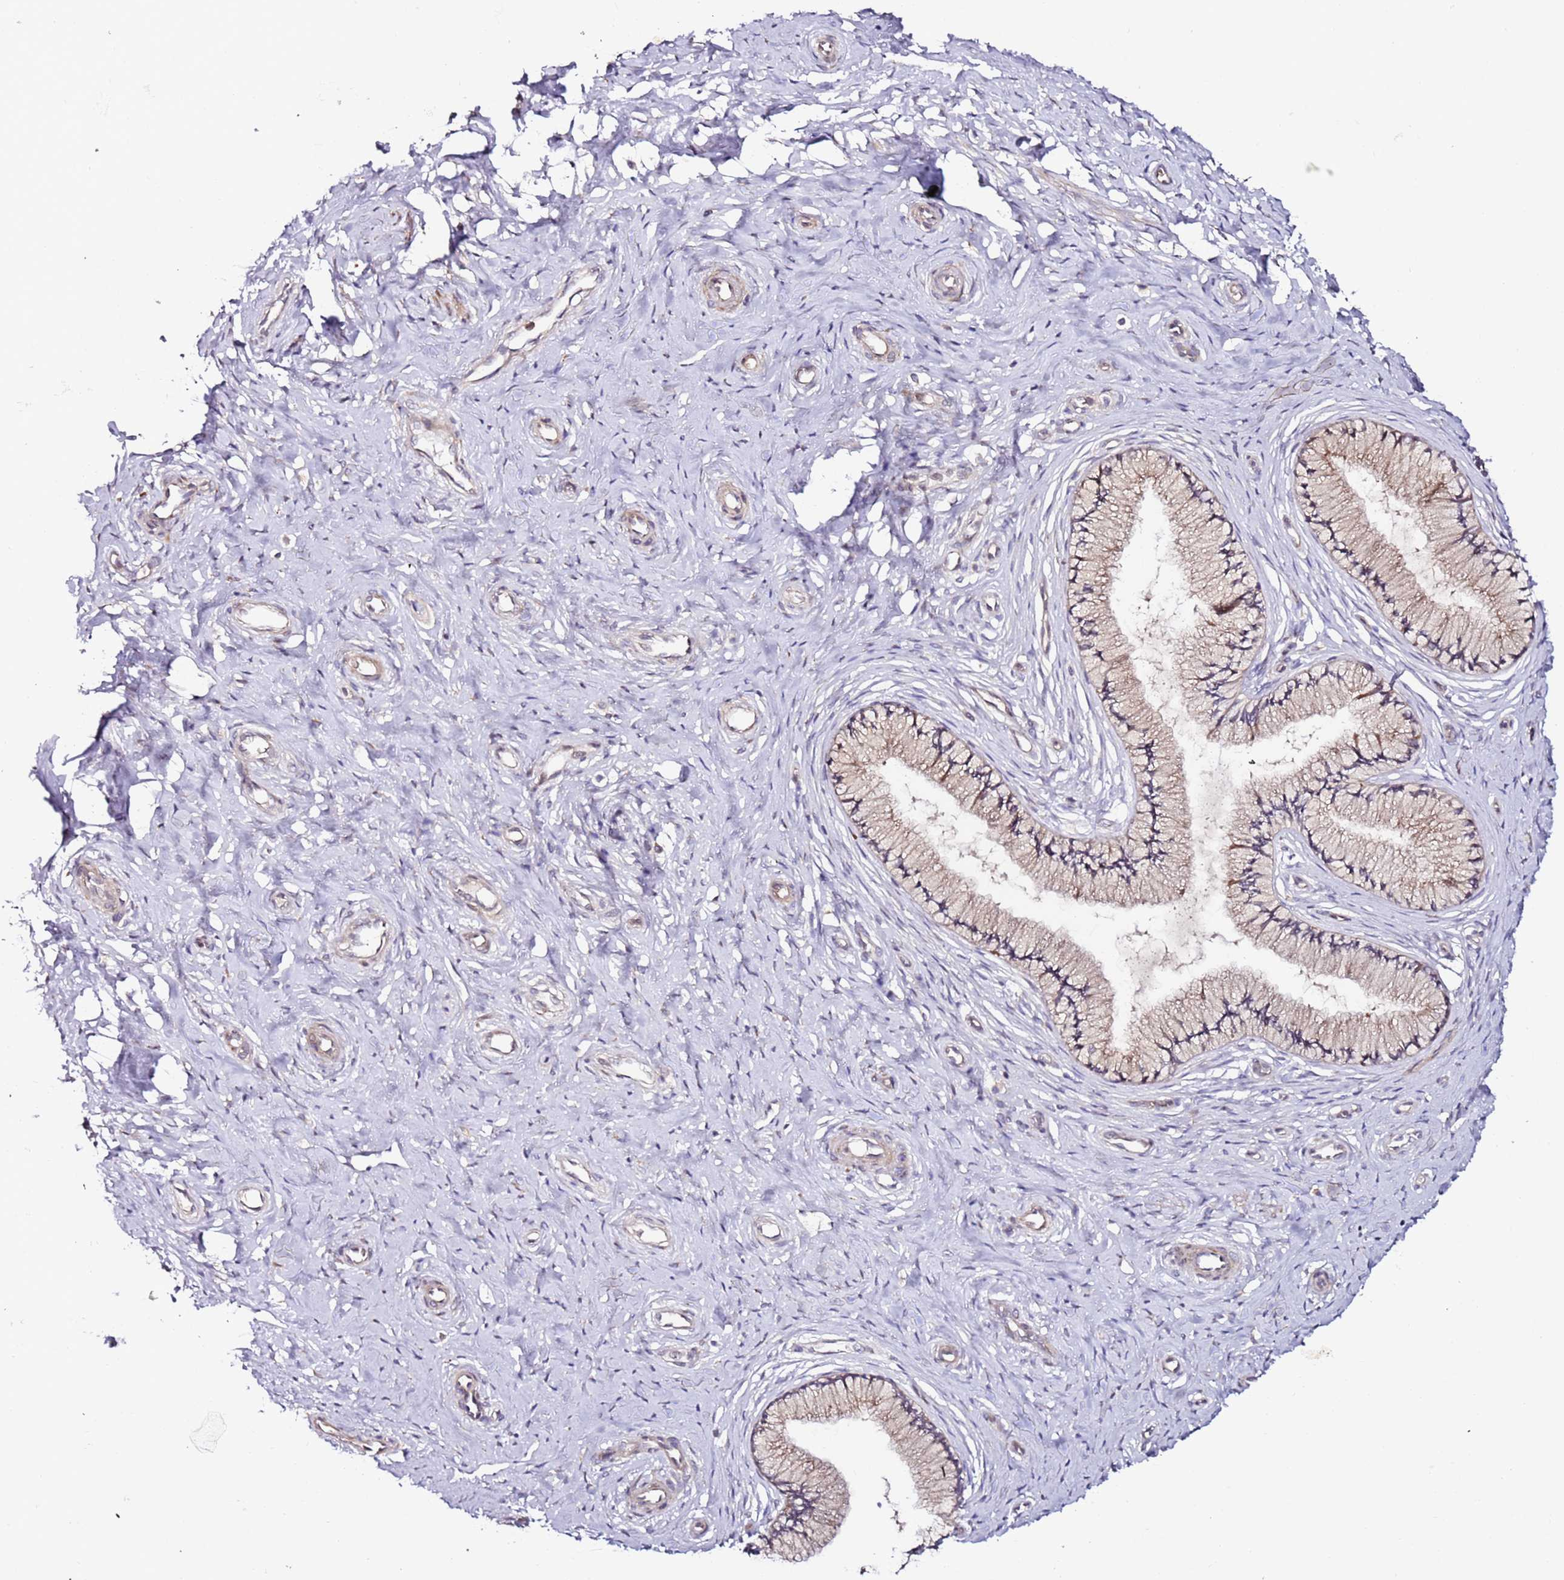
{"staining": {"intensity": "moderate", "quantity": "25%-75%", "location": "cytoplasmic/membranous"}, "tissue": "cervix", "cell_type": "Glandular cells", "image_type": "normal", "snomed": [{"axis": "morphology", "description": "Normal tissue, NOS"}, {"axis": "topography", "description": "Cervix"}], "caption": "Protein analysis of normal cervix reveals moderate cytoplasmic/membranous expression in about 25%-75% of glandular cells.", "gene": "HSD17B7", "patient": {"sex": "female", "age": 36}}